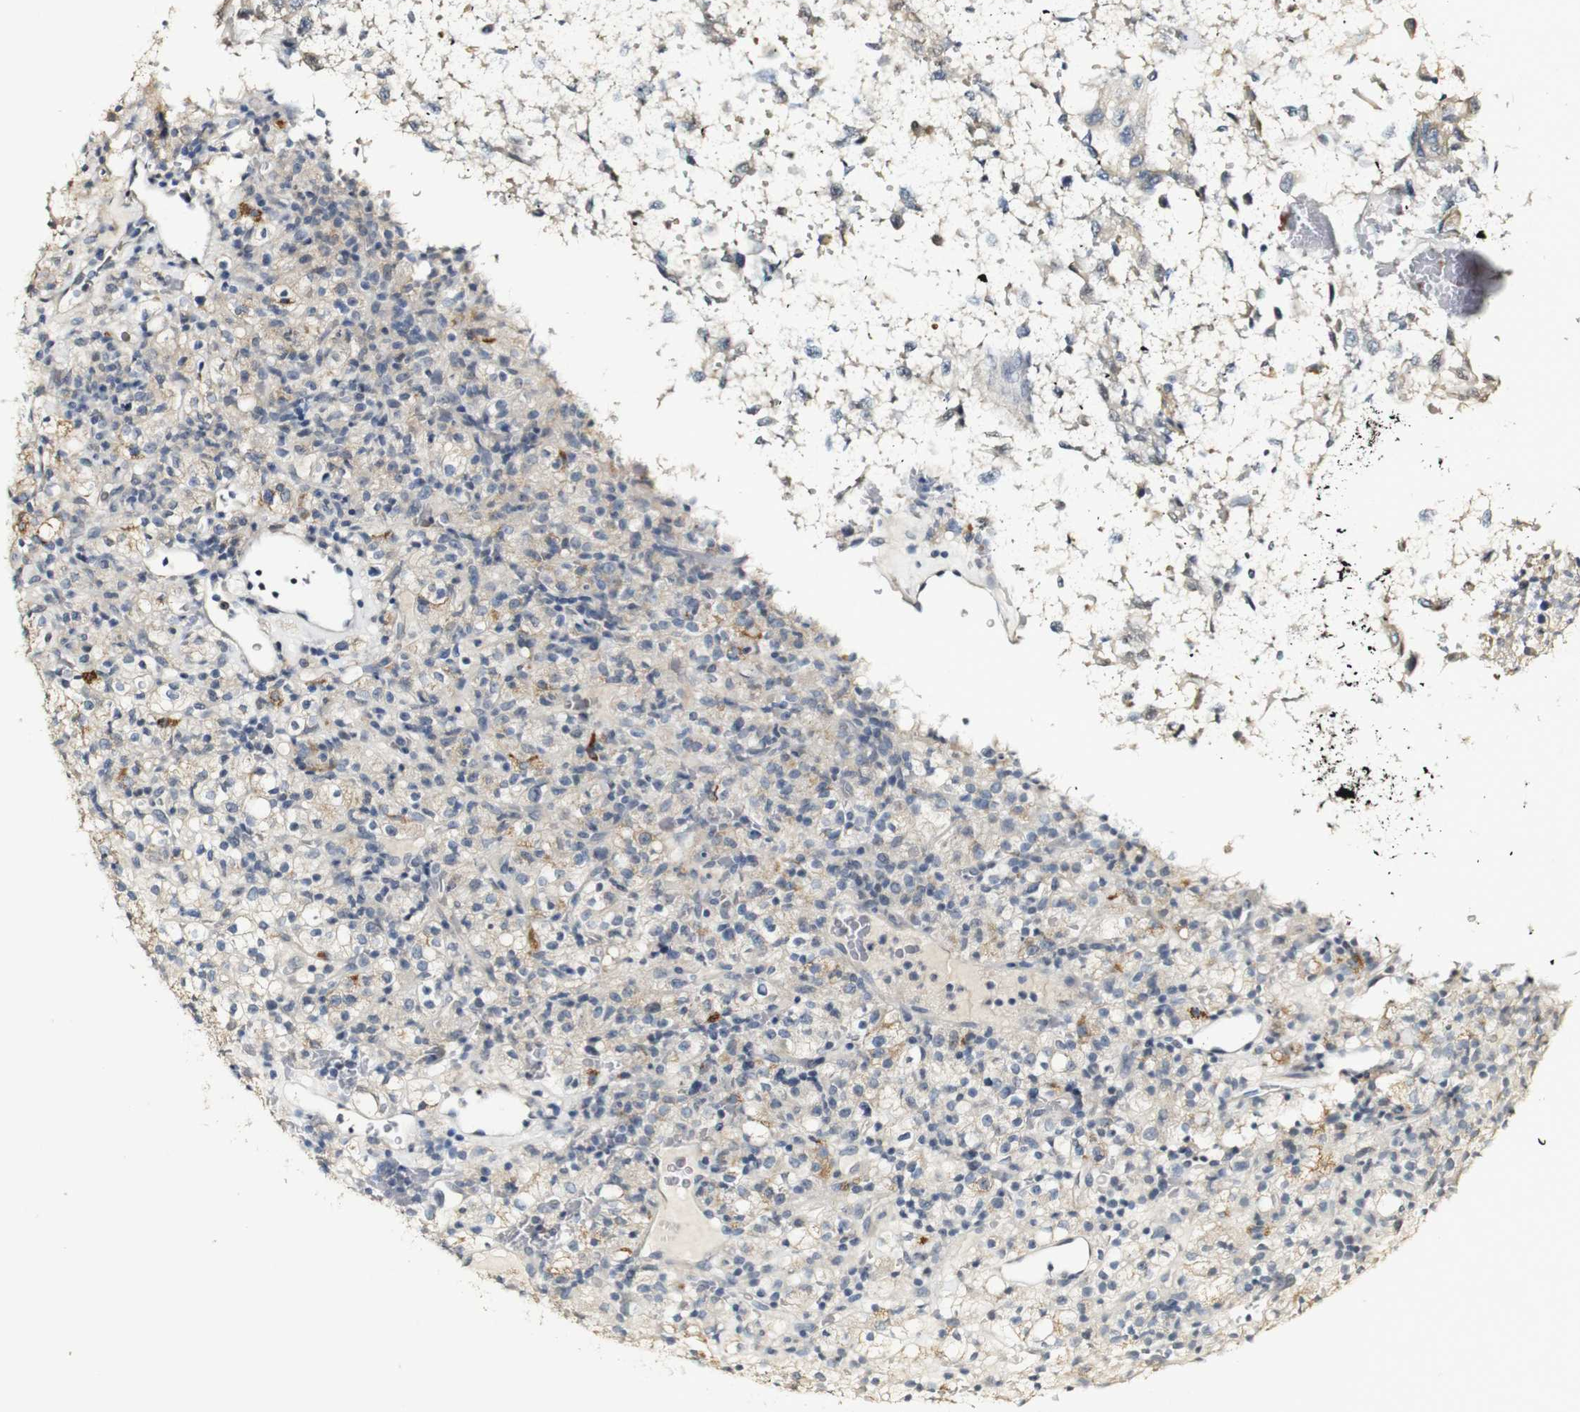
{"staining": {"intensity": "moderate", "quantity": "25%-75%", "location": "cytoplasmic/membranous"}, "tissue": "renal cancer", "cell_type": "Tumor cells", "image_type": "cancer", "snomed": [{"axis": "morphology", "description": "Normal tissue, NOS"}, {"axis": "morphology", "description": "Adenocarcinoma, NOS"}, {"axis": "topography", "description": "Kidney"}], "caption": "Renal adenocarcinoma stained with a protein marker exhibits moderate staining in tumor cells.", "gene": "SYT7", "patient": {"sex": "female", "age": 72}}